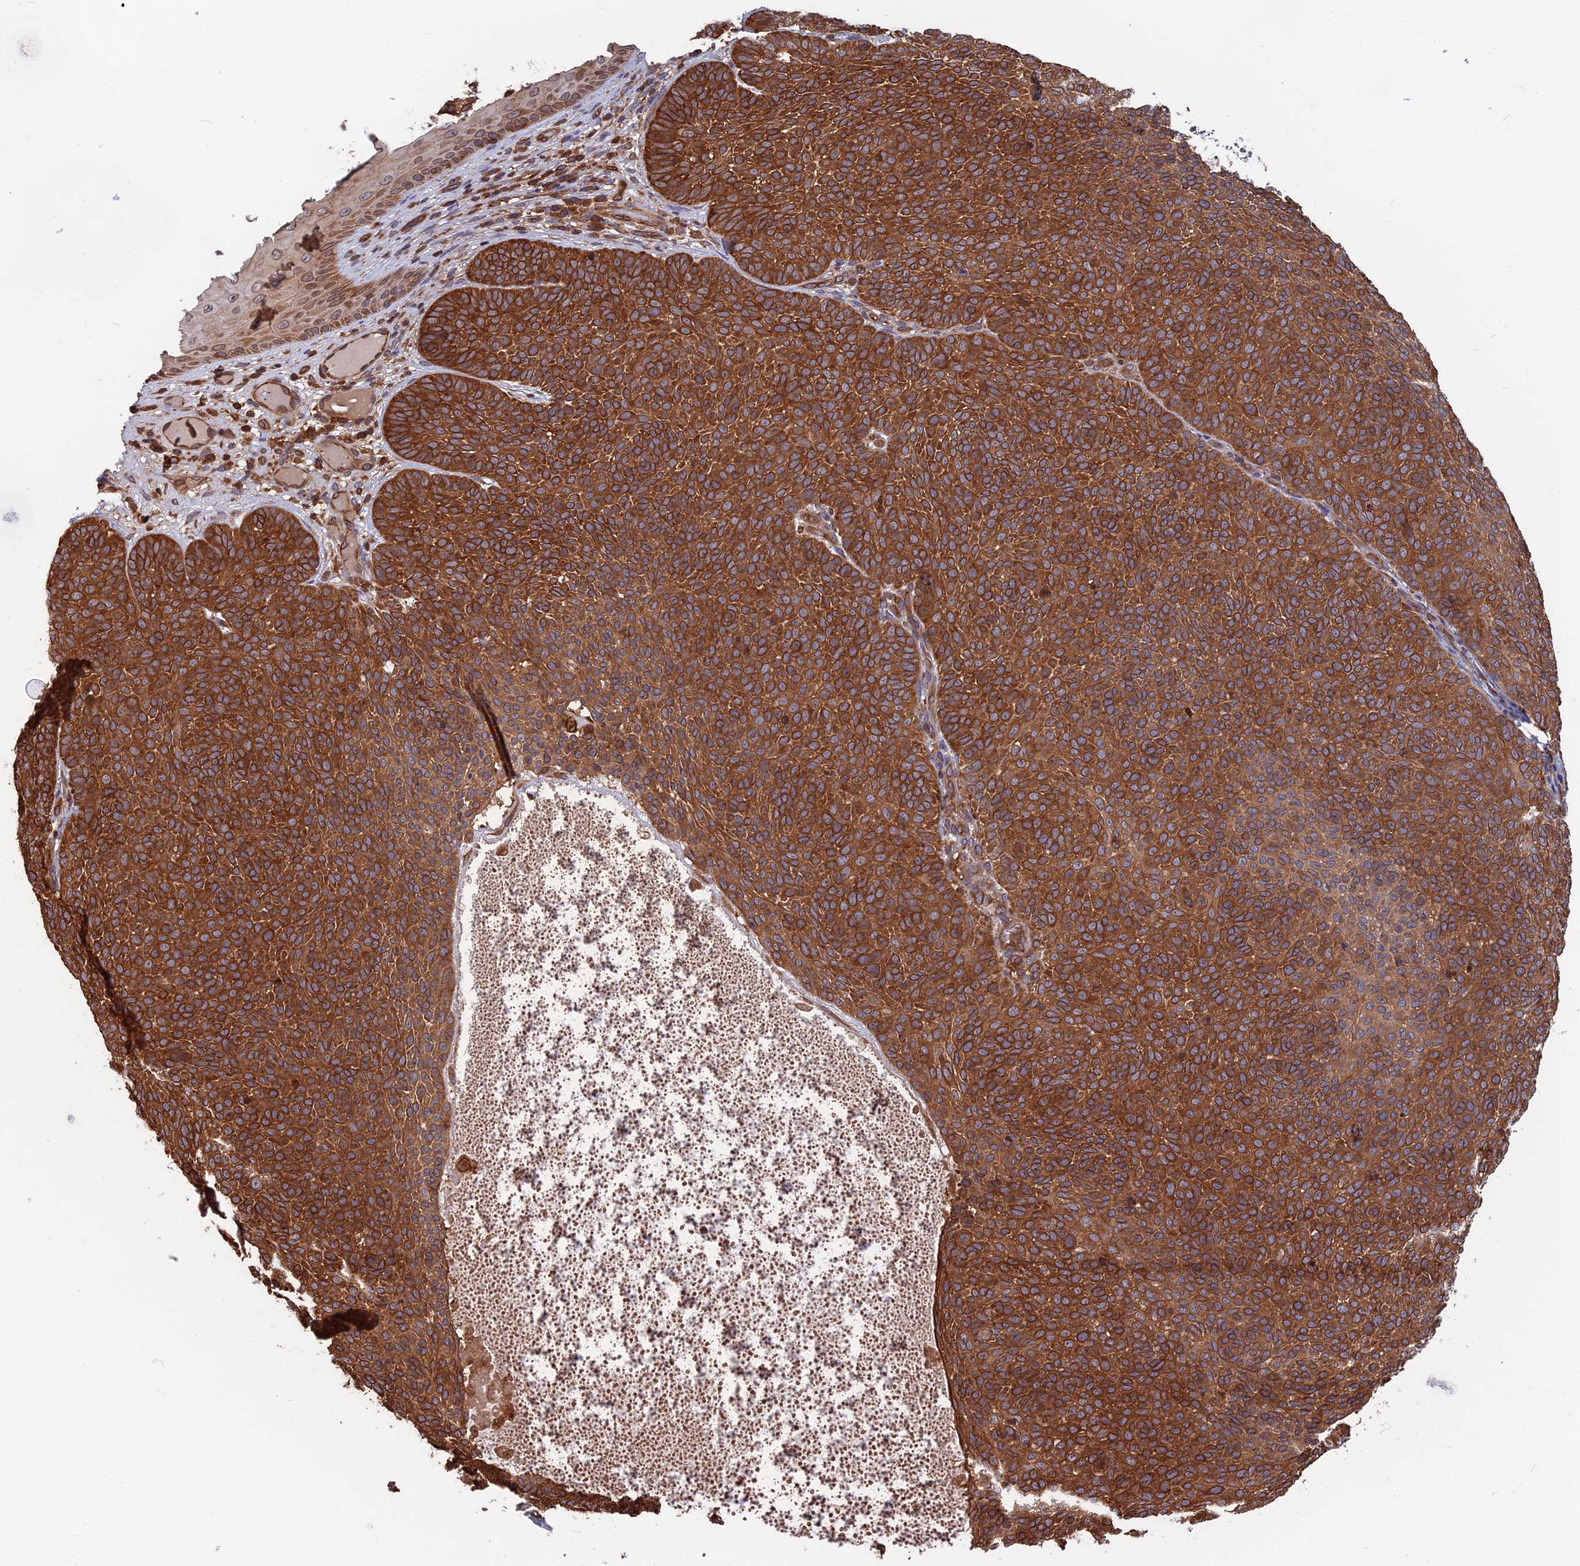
{"staining": {"intensity": "strong", "quantity": ">75%", "location": "cytoplasmic/membranous"}, "tissue": "skin cancer", "cell_type": "Tumor cells", "image_type": "cancer", "snomed": [{"axis": "morphology", "description": "Basal cell carcinoma"}, {"axis": "topography", "description": "Skin"}], "caption": "Immunohistochemical staining of skin basal cell carcinoma reveals high levels of strong cytoplasmic/membranous expression in approximately >75% of tumor cells. The staining was performed using DAB, with brown indicating positive protein expression. Nuclei are stained blue with hematoxylin.", "gene": "WDR1", "patient": {"sex": "male", "age": 85}}